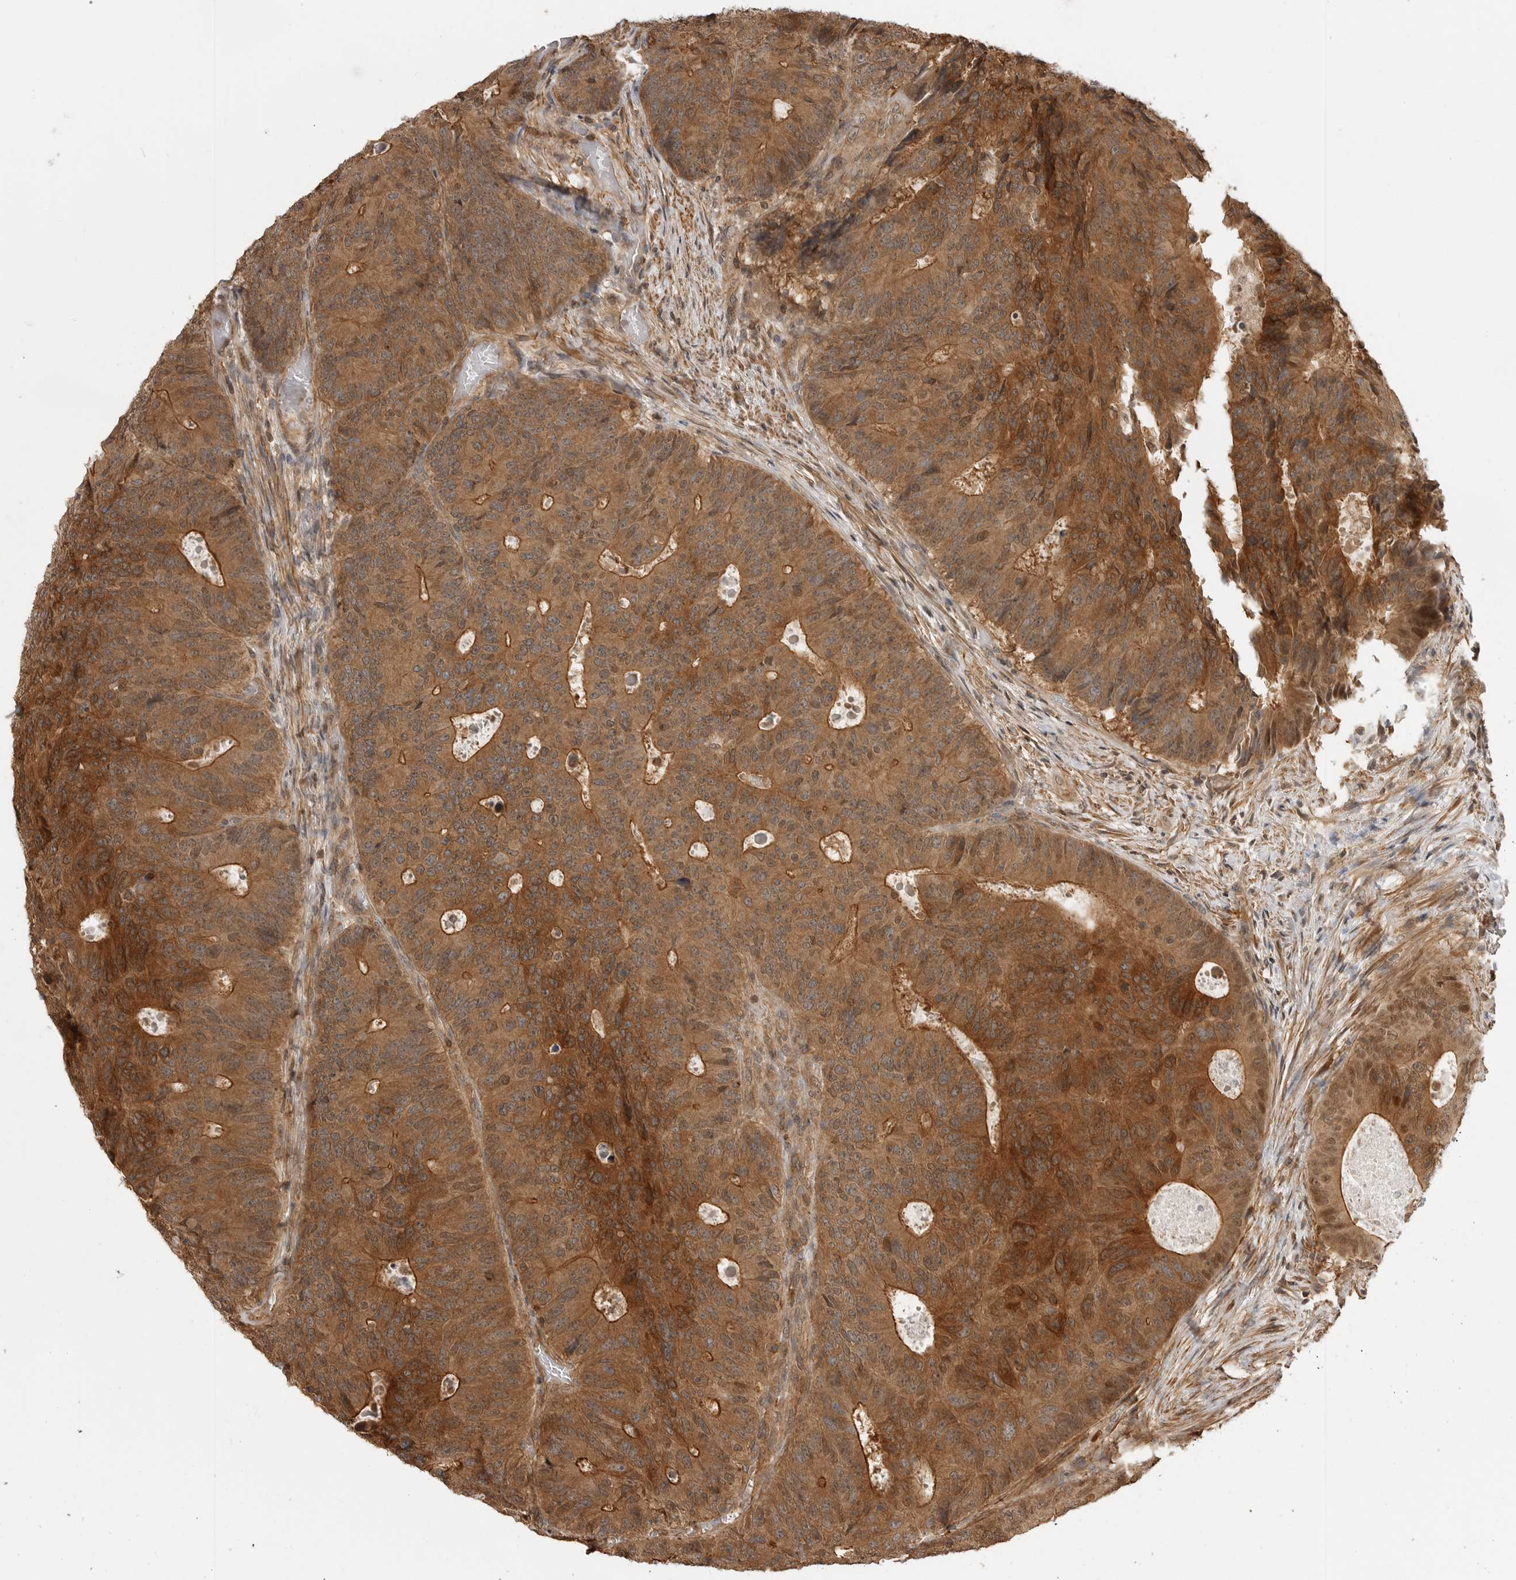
{"staining": {"intensity": "moderate", "quantity": ">75%", "location": "cytoplasmic/membranous"}, "tissue": "colorectal cancer", "cell_type": "Tumor cells", "image_type": "cancer", "snomed": [{"axis": "morphology", "description": "Adenocarcinoma, NOS"}, {"axis": "topography", "description": "Colon"}], "caption": "High-power microscopy captured an immunohistochemistry image of adenocarcinoma (colorectal), revealing moderate cytoplasmic/membranous staining in about >75% of tumor cells.", "gene": "ERN1", "patient": {"sex": "male", "age": 87}}